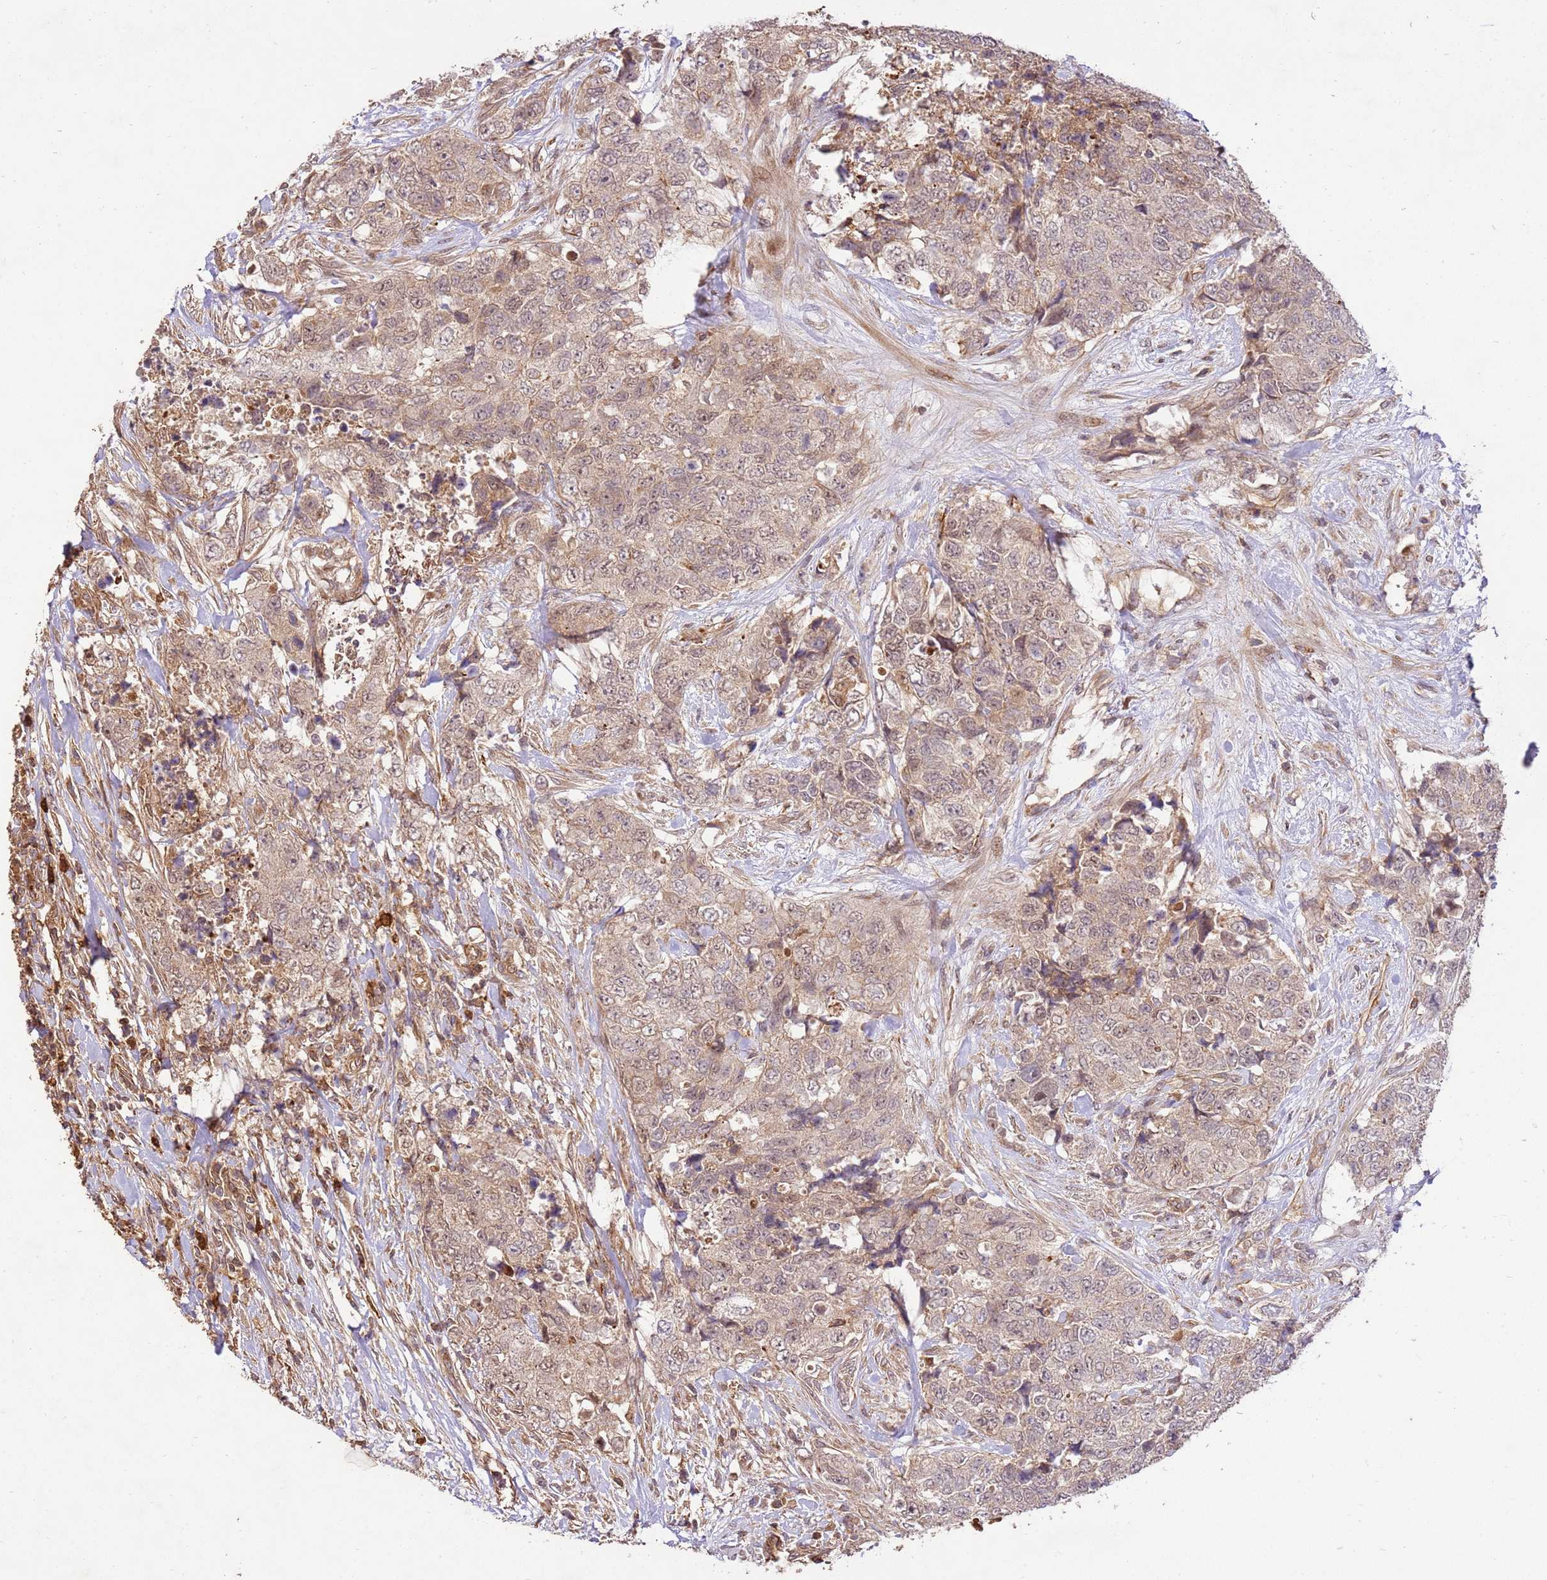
{"staining": {"intensity": "weak", "quantity": ">75%", "location": "cytoplasmic/membranous"}, "tissue": "urothelial cancer", "cell_type": "Tumor cells", "image_type": "cancer", "snomed": [{"axis": "morphology", "description": "Urothelial carcinoma, High grade"}, {"axis": "topography", "description": "Urinary bladder"}], "caption": "Brown immunohistochemical staining in human urothelial cancer reveals weak cytoplasmic/membranous positivity in about >75% of tumor cells. (DAB (3,3'-diaminobenzidine) IHC with brightfield microscopy, high magnification).", "gene": "KATNAL2", "patient": {"sex": "female", "age": 78}}